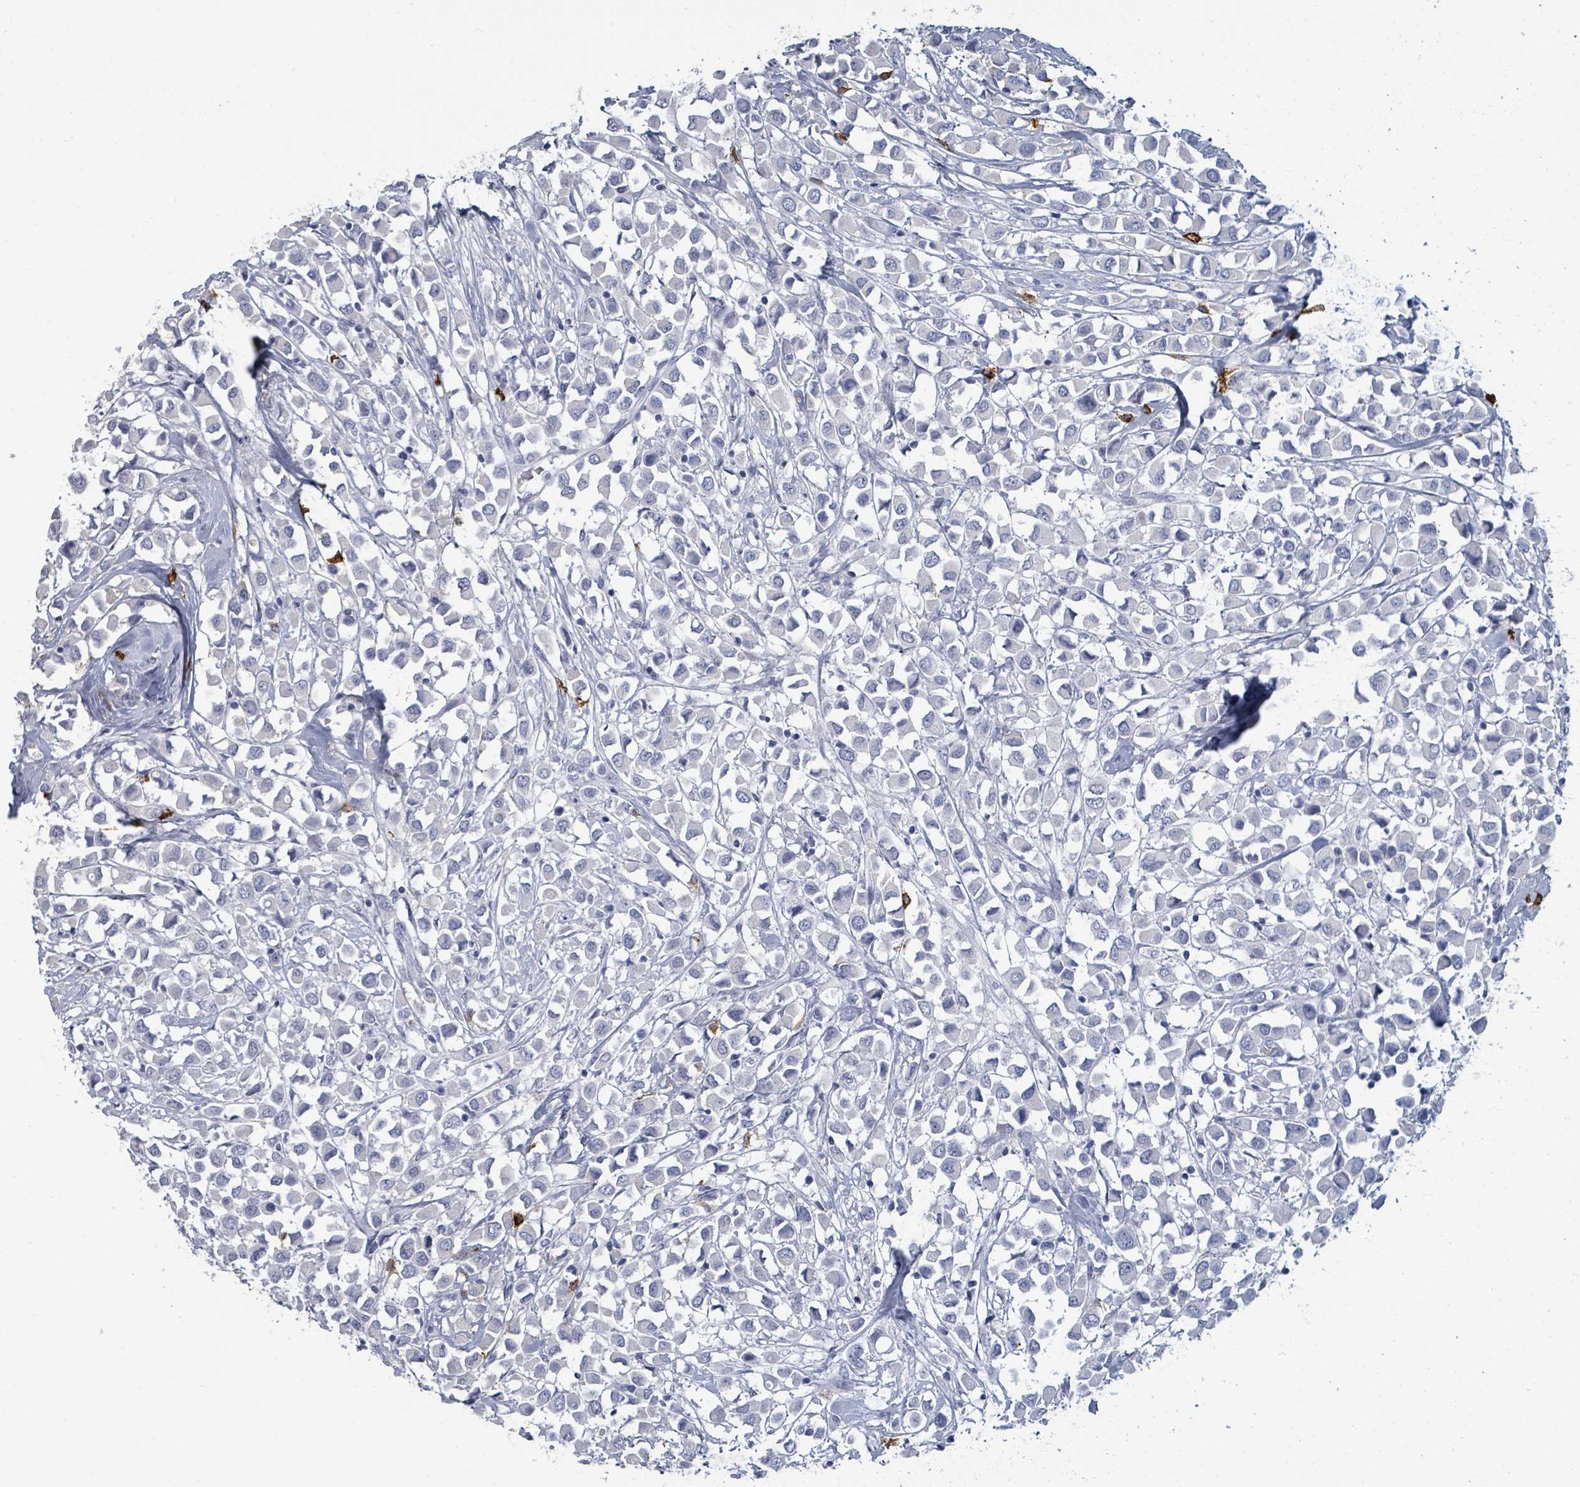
{"staining": {"intensity": "negative", "quantity": "none", "location": "none"}, "tissue": "breast cancer", "cell_type": "Tumor cells", "image_type": "cancer", "snomed": [{"axis": "morphology", "description": "Duct carcinoma"}, {"axis": "topography", "description": "Breast"}], "caption": "Immunohistochemistry (IHC) micrograph of neoplastic tissue: human breast cancer (infiltrating ductal carcinoma) stained with DAB shows no significant protein staining in tumor cells.", "gene": "VPS13D", "patient": {"sex": "female", "age": 61}}